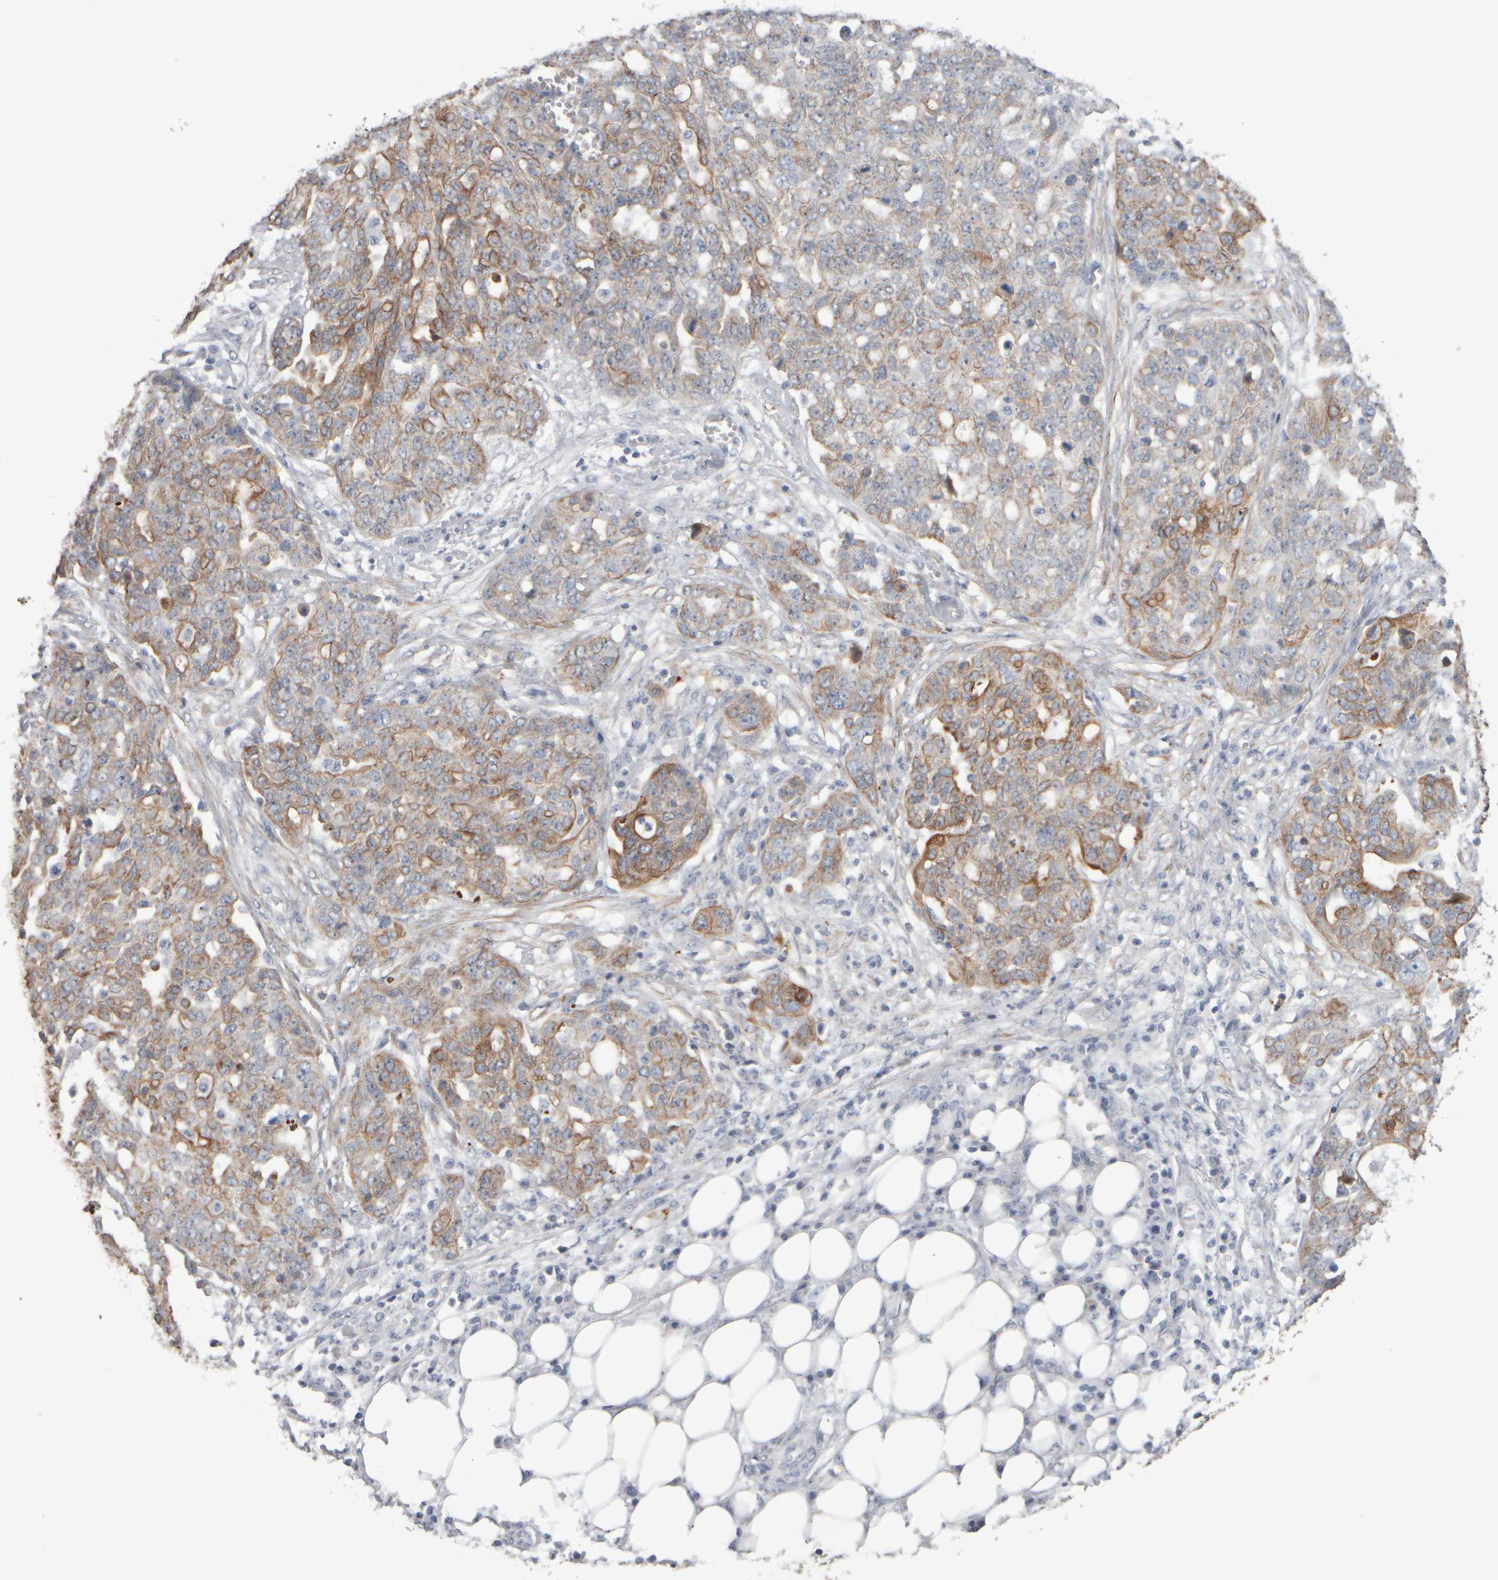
{"staining": {"intensity": "moderate", "quantity": ">75%", "location": "cytoplasmic/membranous"}, "tissue": "ovarian cancer", "cell_type": "Tumor cells", "image_type": "cancer", "snomed": [{"axis": "morphology", "description": "Cystadenocarcinoma, serous, NOS"}, {"axis": "topography", "description": "Soft tissue"}, {"axis": "topography", "description": "Ovary"}], "caption": "This image exhibits ovarian cancer stained with immunohistochemistry (IHC) to label a protein in brown. The cytoplasmic/membranous of tumor cells show moderate positivity for the protein. Nuclei are counter-stained blue.", "gene": "EPHX2", "patient": {"sex": "female", "age": 57}}